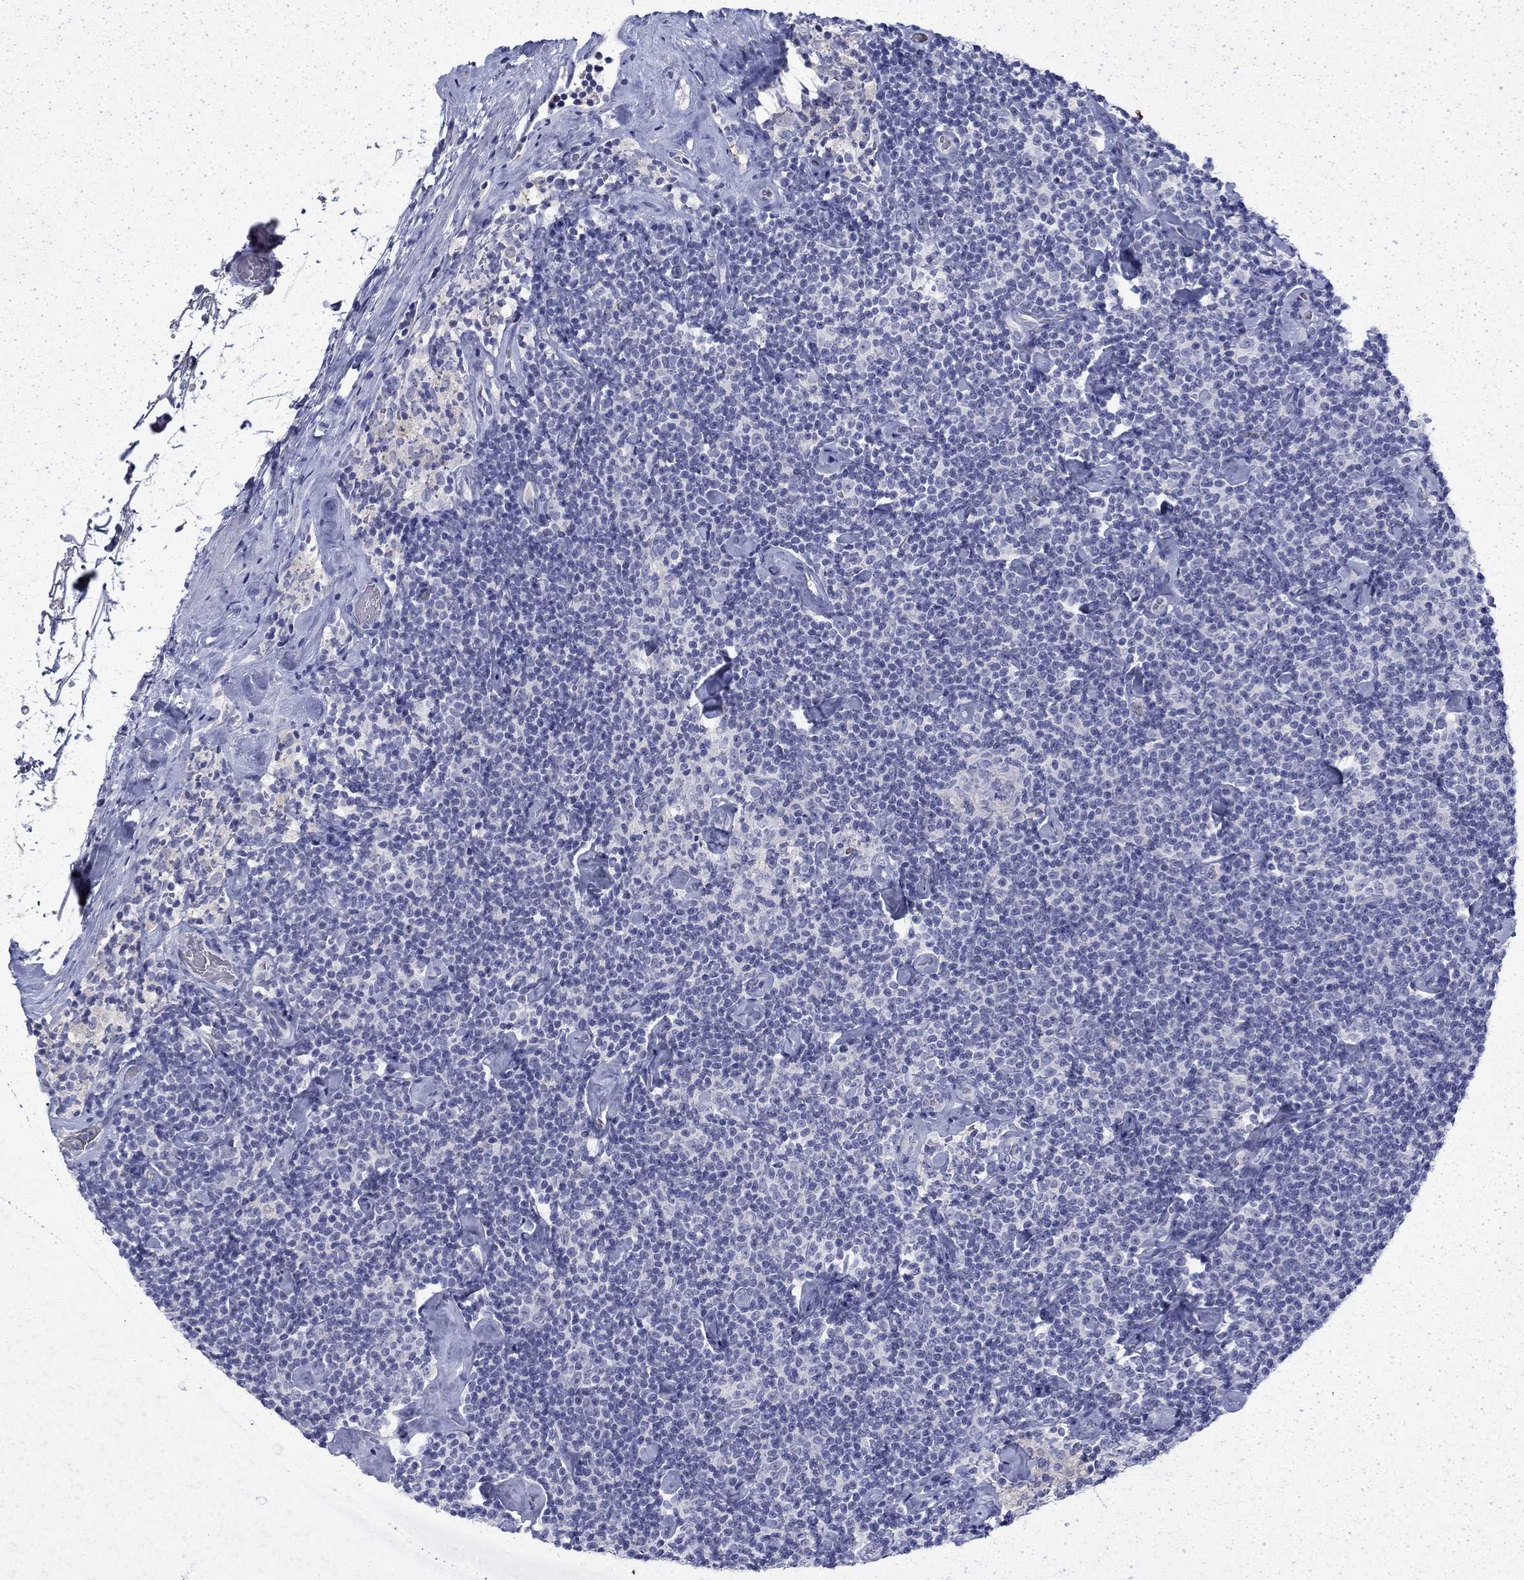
{"staining": {"intensity": "negative", "quantity": "none", "location": "none"}, "tissue": "lymphoma", "cell_type": "Tumor cells", "image_type": "cancer", "snomed": [{"axis": "morphology", "description": "Malignant lymphoma, non-Hodgkin's type, Low grade"}, {"axis": "topography", "description": "Lymph node"}], "caption": "The photomicrograph reveals no significant staining in tumor cells of low-grade malignant lymphoma, non-Hodgkin's type.", "gene": "ENPP6", "patient": {"sex": "male", "age": 81}}